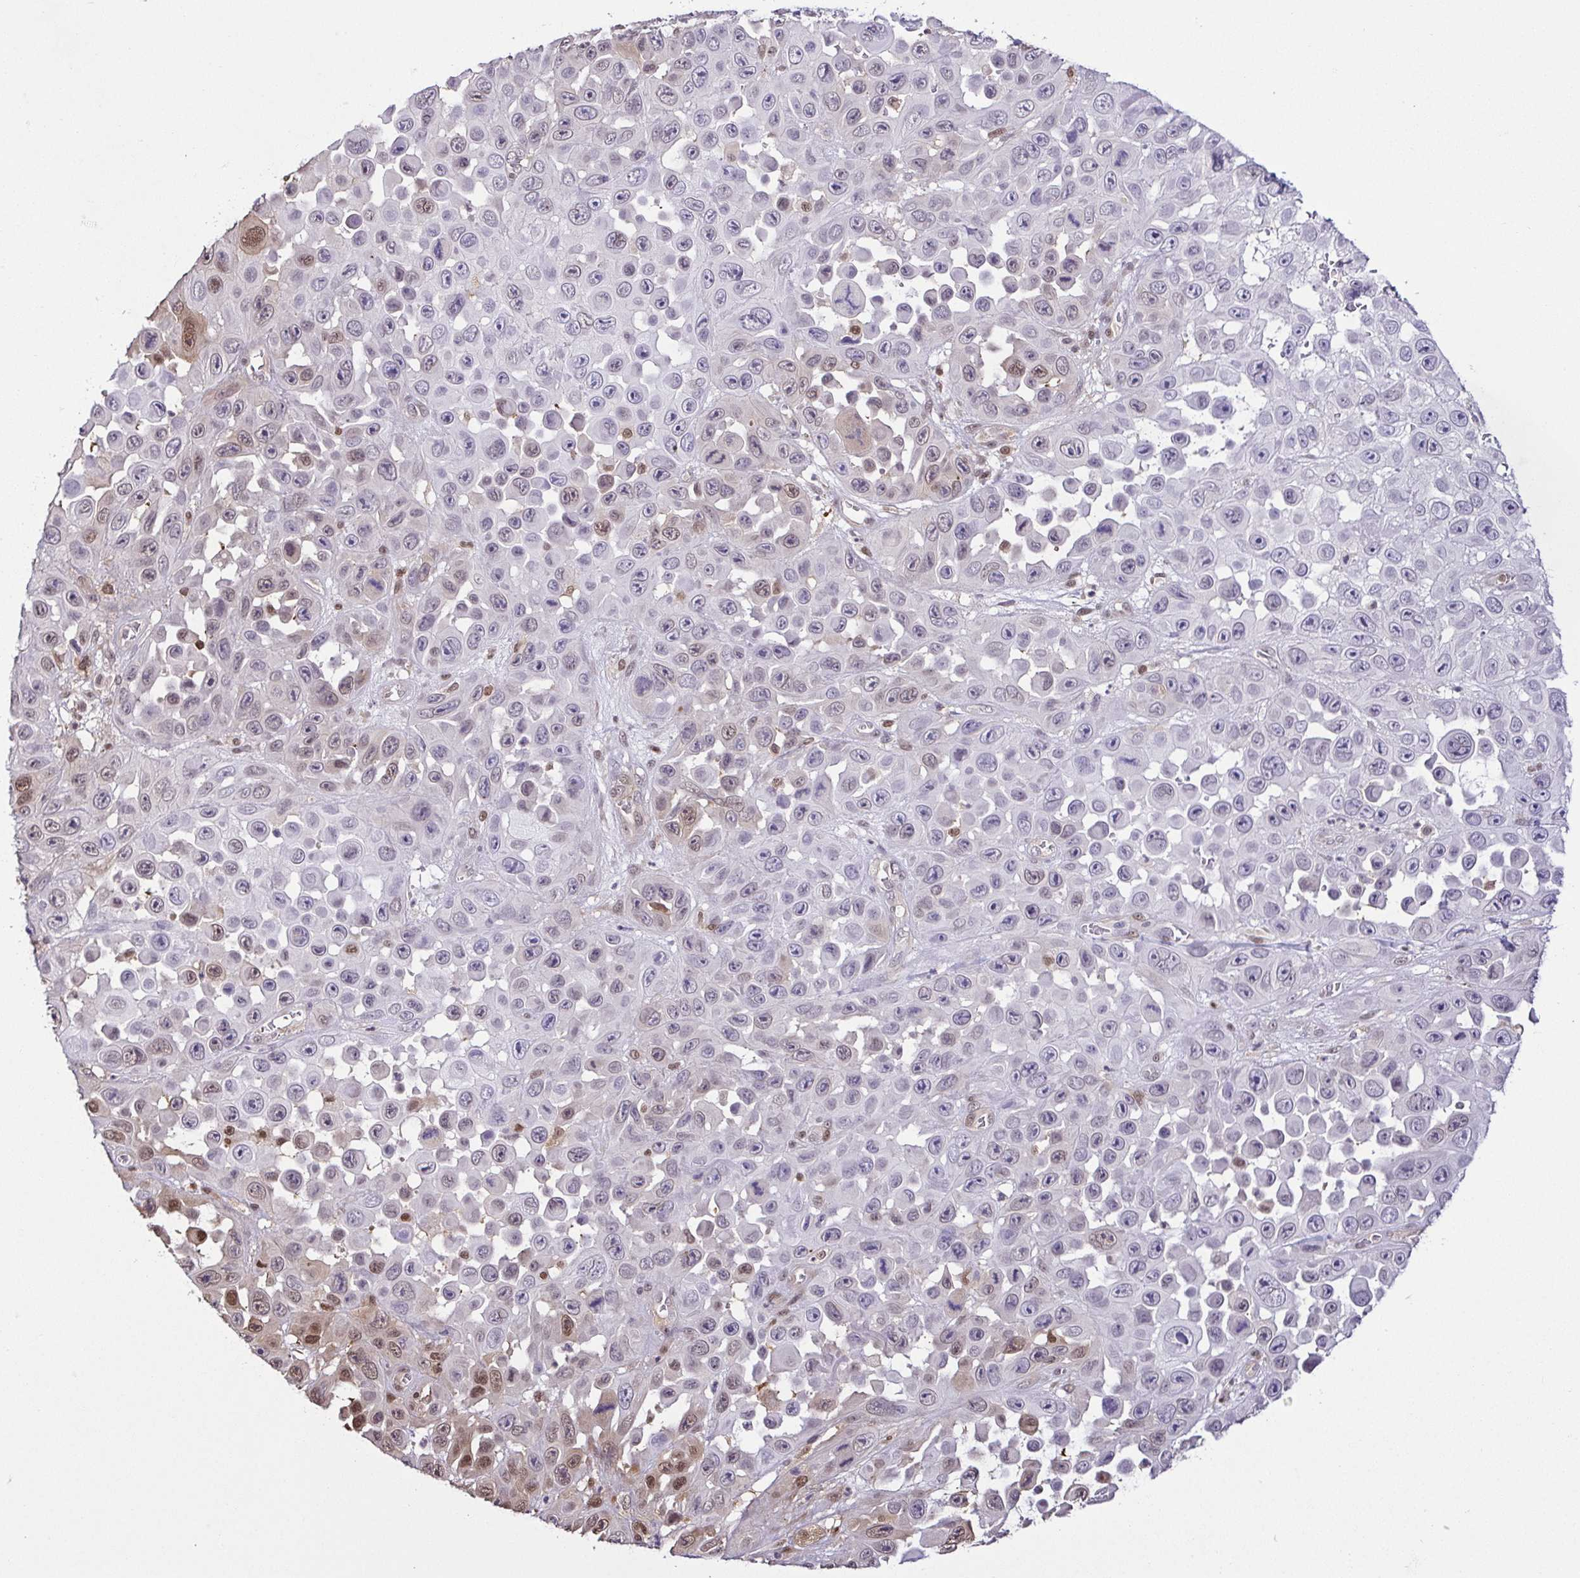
{"staining": {"intensity": "moderate", "quantity": "<25%", "location": "nuclear"}, "tissue": "skin cancer", "cell_type": "Tumor cells", "image_type": "cancer", "snomed": [{"axis": "morphology", "description": "Squamous cell carcinoma, NOS"}, {"axis": "topography", "description": "Skin"}], "caption": "An immunohistochemistry micrograph of neoplastic tissue is shown. Protein staining in brown labels moderate nuclear positivity in skin cancer within tumor cells. (Stains: DAB (3,3'-diaminobenzidine) in brown, nuclei in blue, Microscopy: brightfield microscopy at high magnification).", "gene": "PSMB9", "patient": {"sex": "male", "age": 81}}